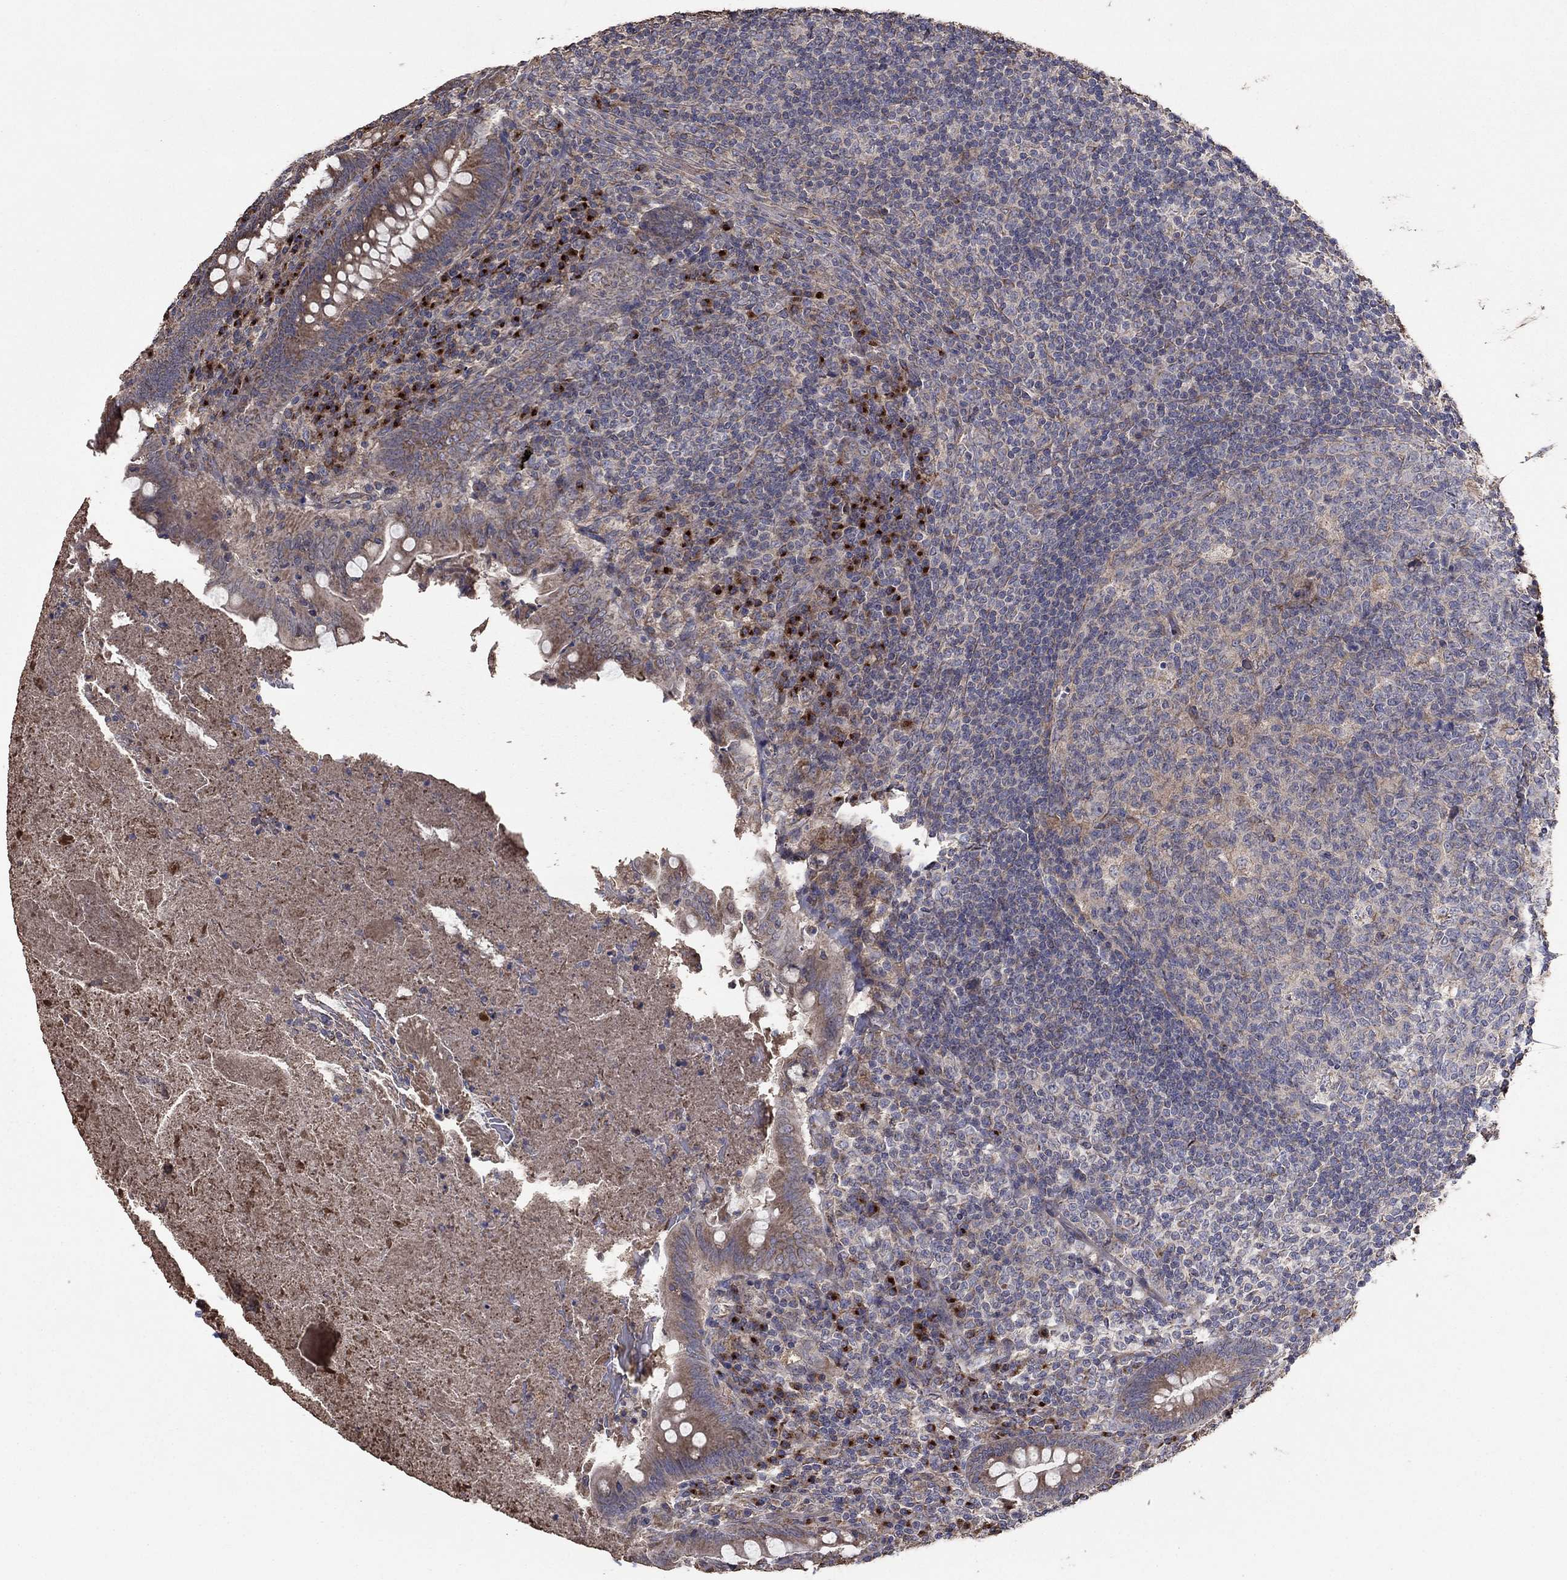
{"staining": {"intensity": "weak", "quantity": "25%-75%", "location": "cytoplasmic/membranous"}, "tissue": "appendix", "cell_type": "Glandular cells", "image_type": "normal", "snomed": [{"axis": "morphology", "description": "Normal tissue, NOS"}, {"axis": "topography", "description": "Appendix"}], "caption": "Immunohistochemical staining of normal human appendix demonstrates weak cytoplasmic/membranous protein expression in approximately 25%-75% of glandular cells. (DAB (3,3'-diaminobenzidine) = brown stain, brightfield microscopy at high magnification).", "gene": "FLT4", "patient": {"sex": "male", "age": 47}}